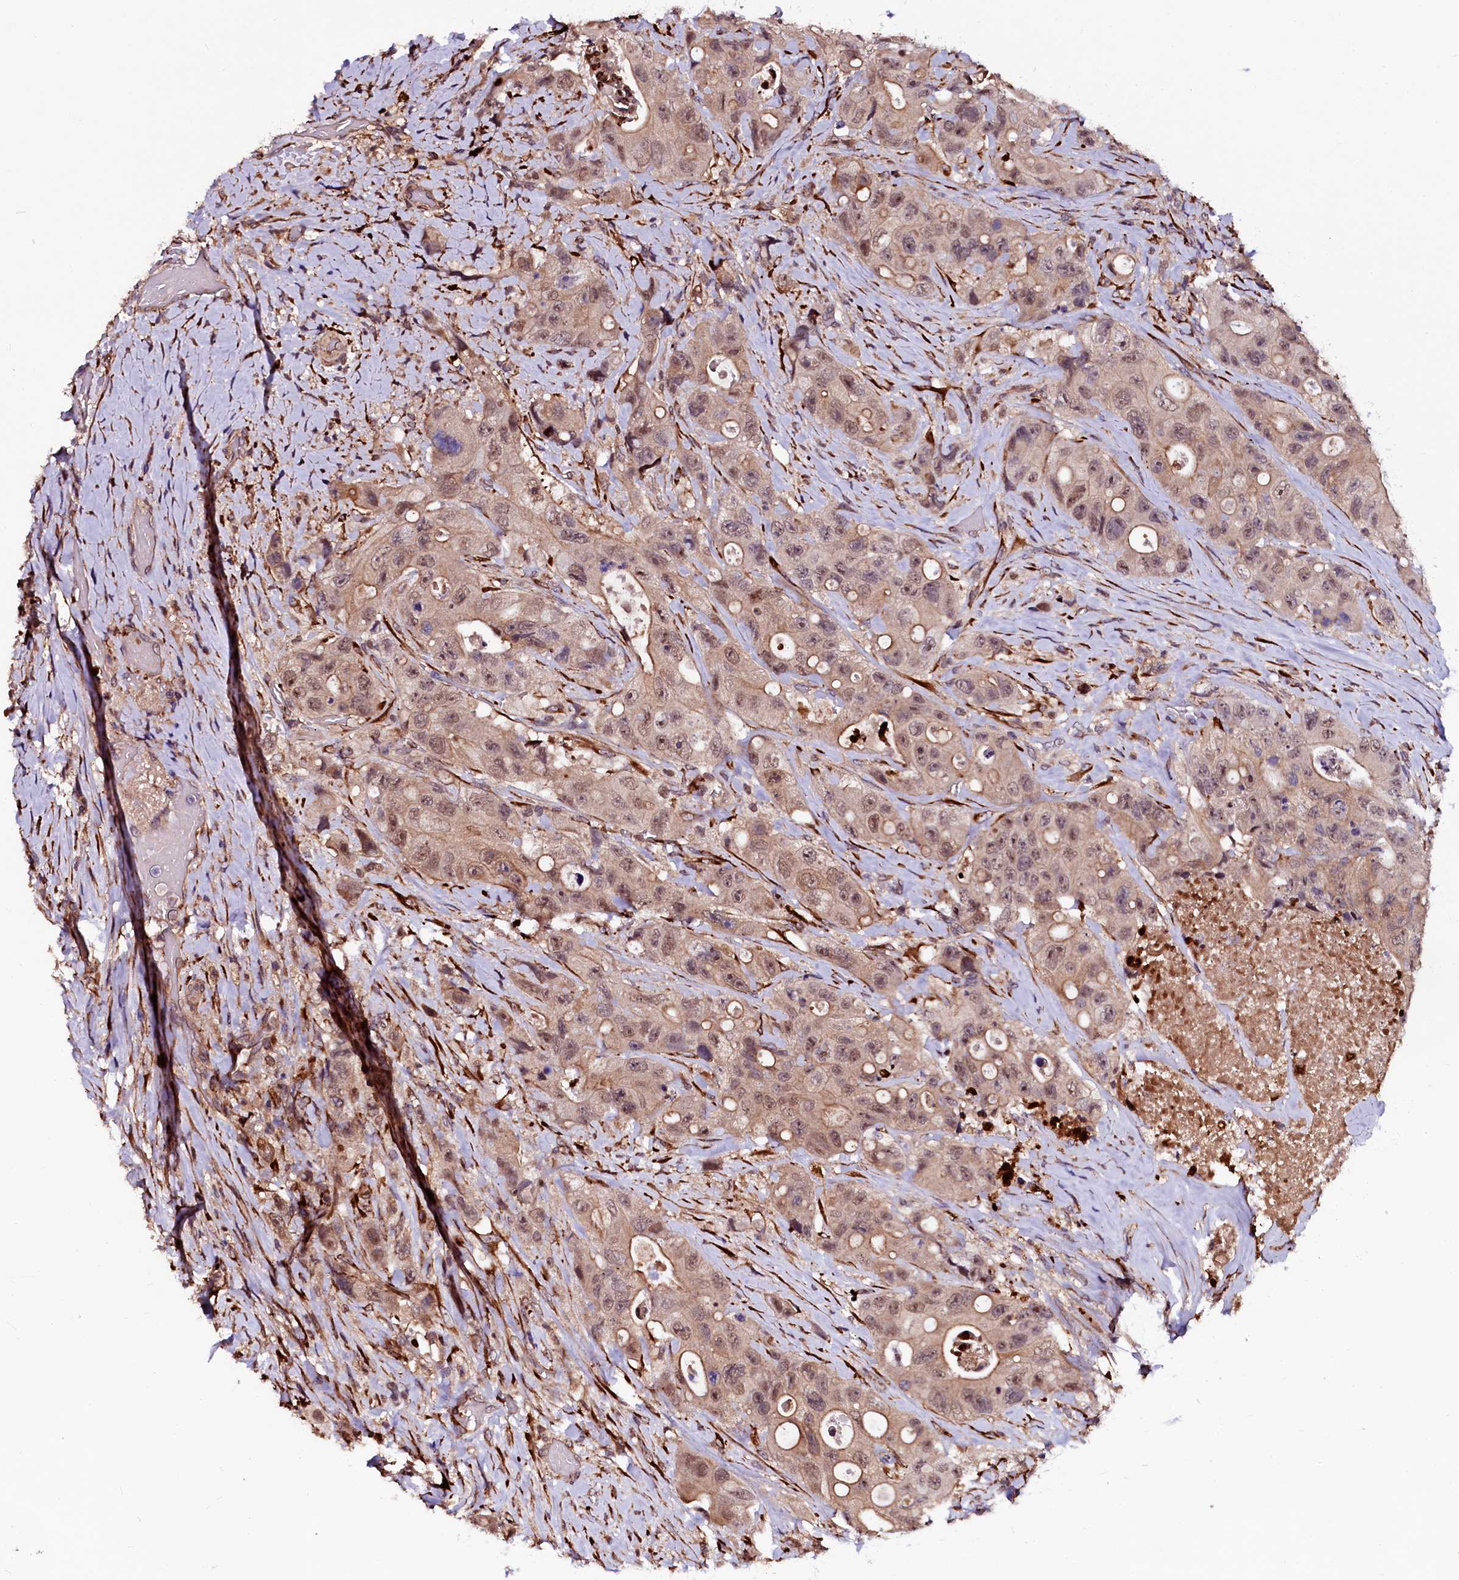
{"staining": {"intensity": "moderate", "quantity": ">75%", "location": "cytoplasmic/membranous,nuclear"}, "tissue": "colorectal cancer", "cell_type": "Tumor cells", "image_type": "cancer", "snomed": [{"axis": "morphology", "description": "Adenocarcinoma, NOS"}, {"axis": "topography", "description": "Colon"}], "caption": "The micrograph shows a brown stain indicating the presence of a protein in the cytoplasmic/membranous and nuclear of tumor cells in colorectal cancer (adenocarcinoma).", "gene": "N4BP1", "patient": {"sex": "female", "age": 46}}